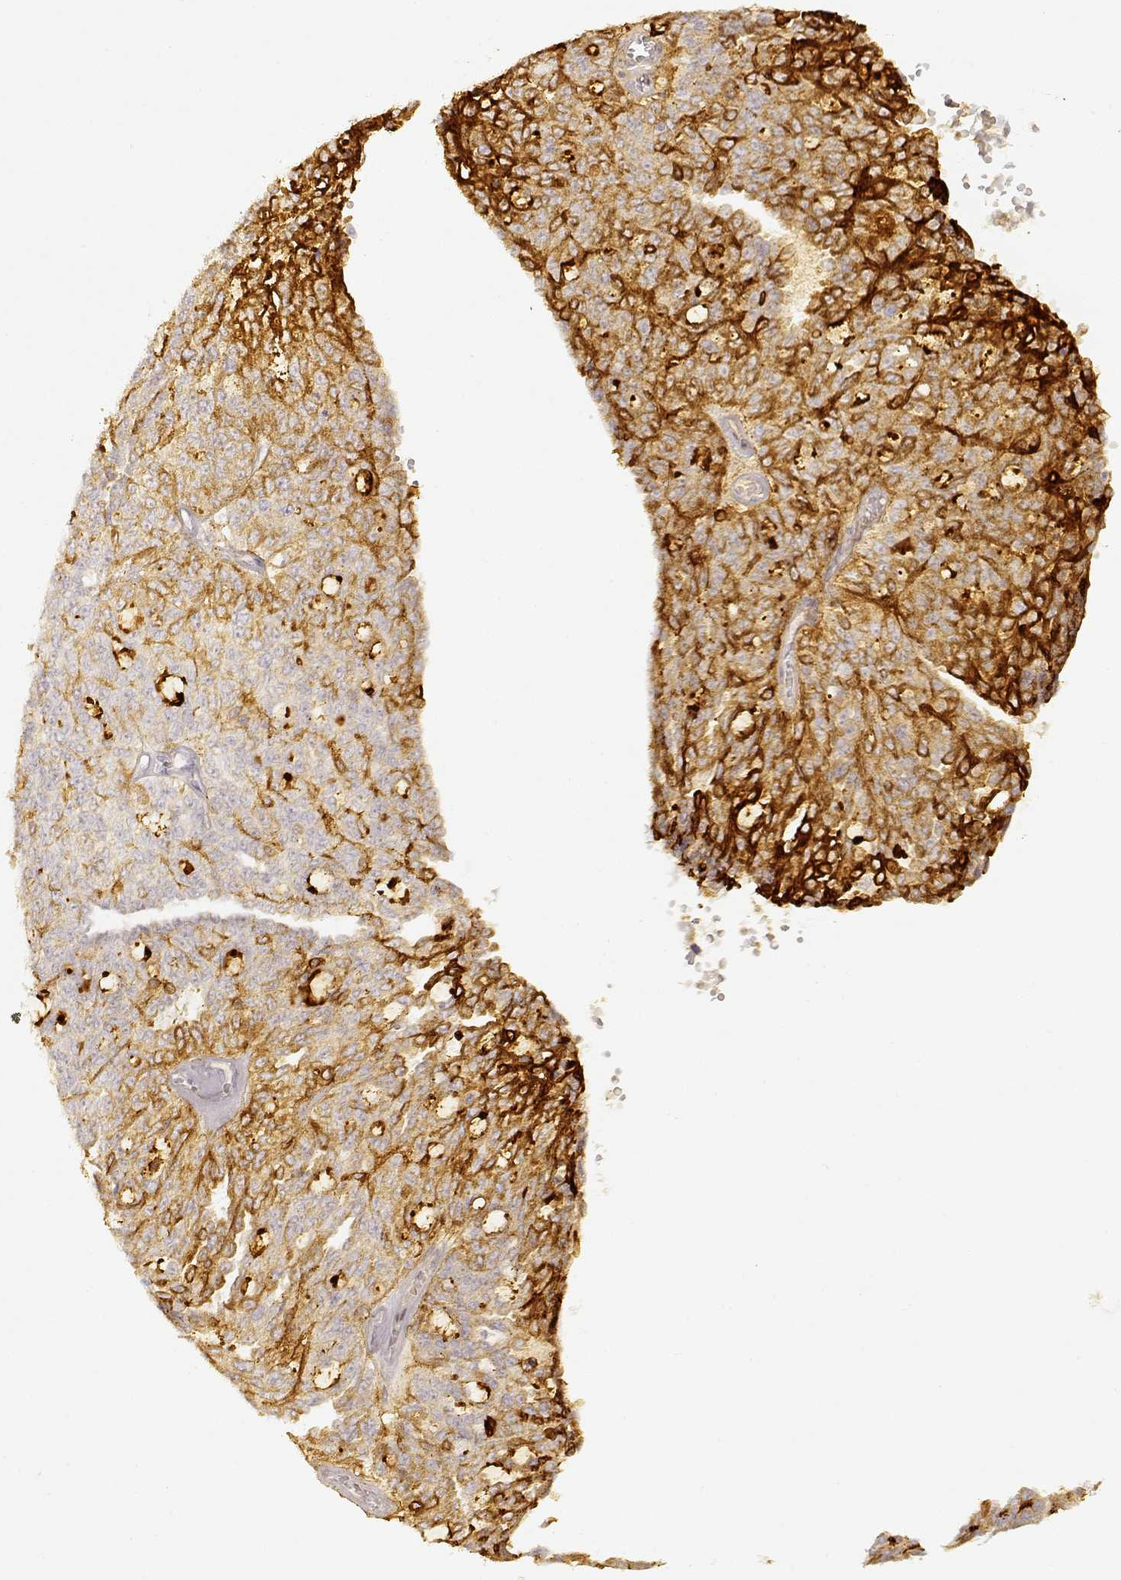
{"staining": {"intensity": "moderate", "quantity": ">75%", "location": "cytoplasmic/membranous"}, "tissue": "ovarian cancer", "cell_type": "Tumor cells", "image_type": "cancer", "snomed": [{"axis": "morphology", "description": "Cystadenocarcinoma, serous, NOS"}, {"axis": "topography", "description": "Ovary"}], "caption": "Ovarian serous cystadenocarcinoma tissue displays moderate cytoplasmic/membranous expression in about >75% of tumor cells, visualized by immunohistochemistry.", "gene": "LAMC2", "patient": {"sex": "female", "age": 71}}